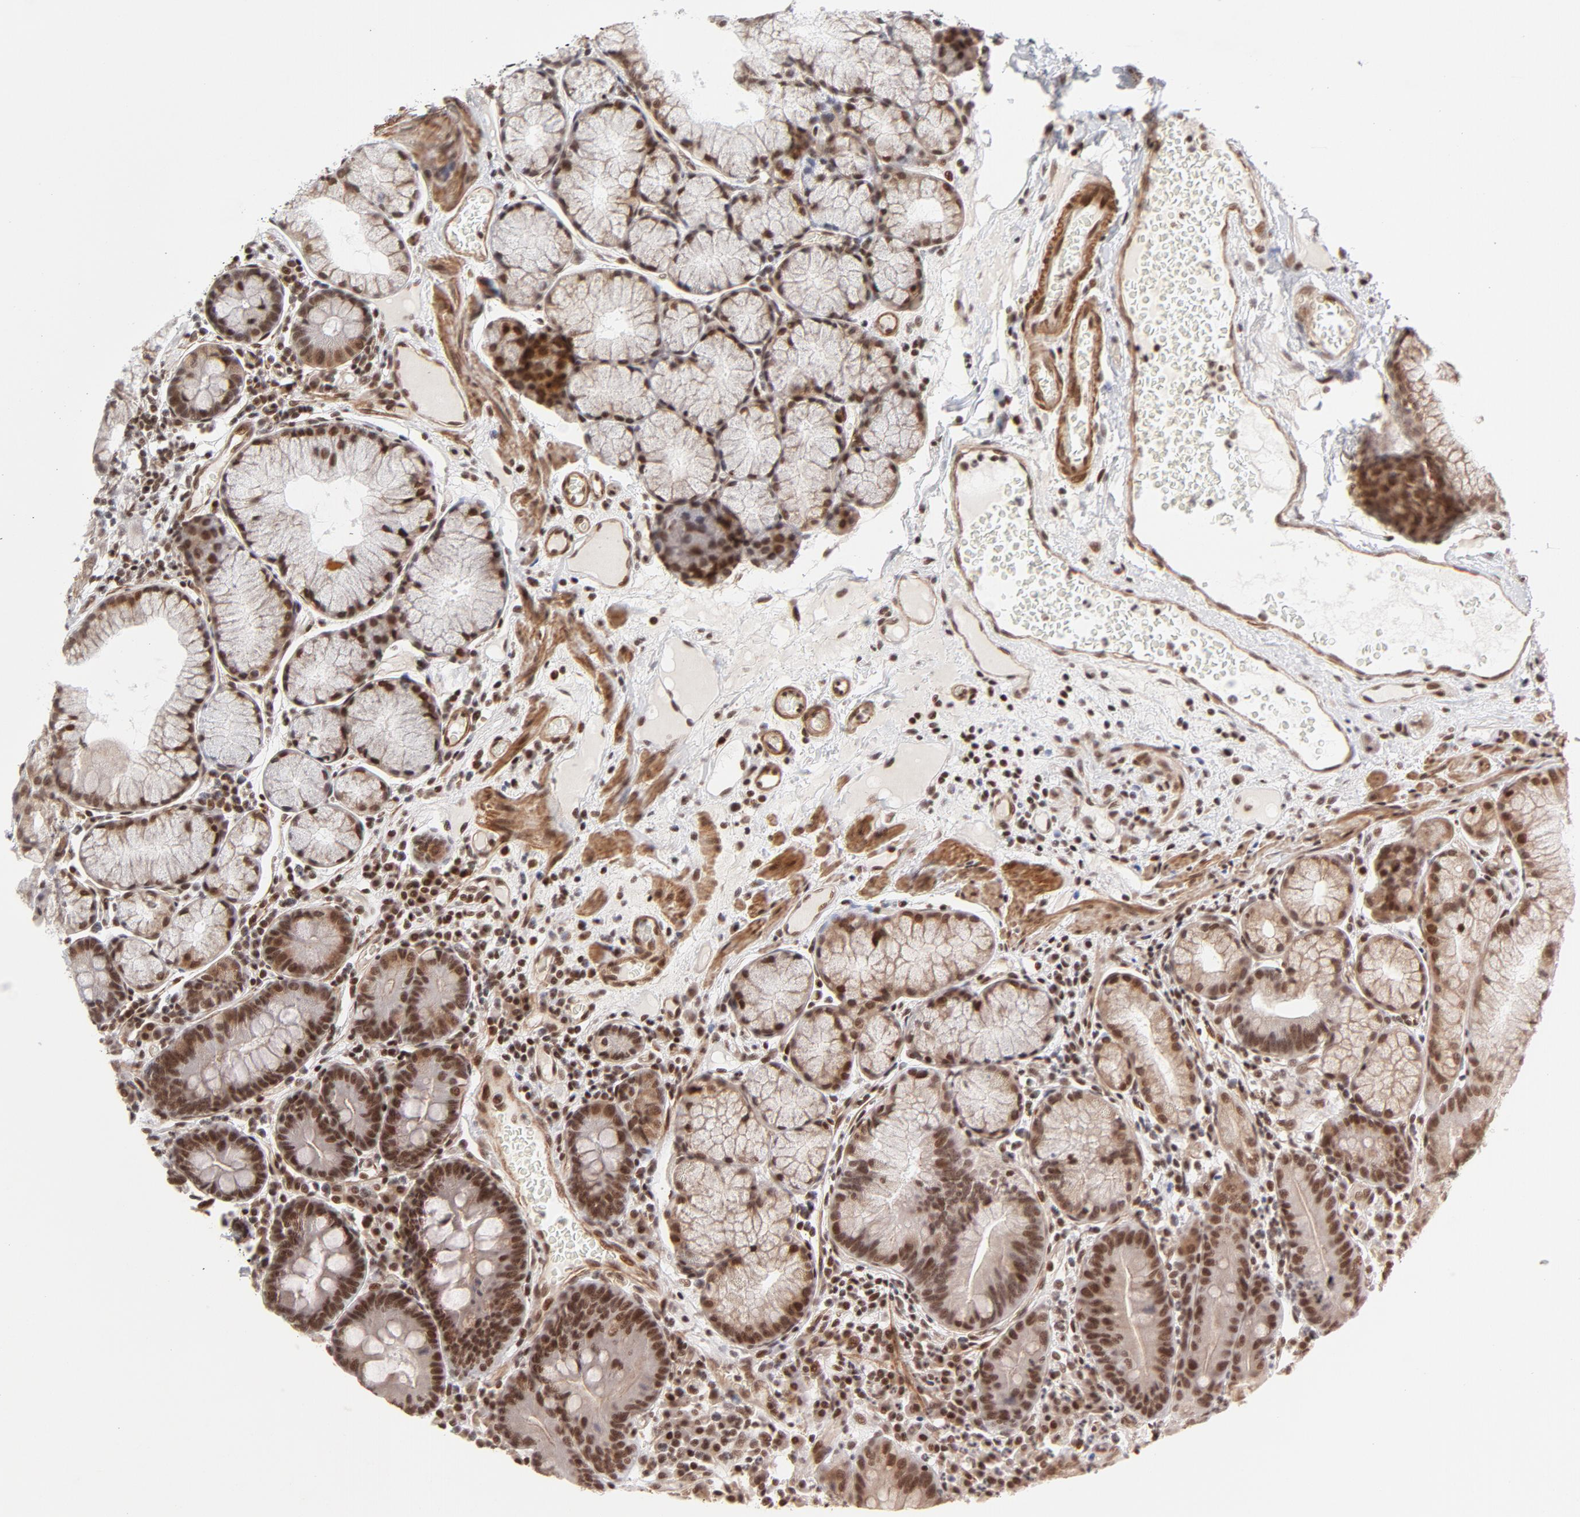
{"staining": {"intensity": "strong", "quantity": ">75%", "location": "cytoplasmic/membranous,nuclear"}, "tissue": "duodenum", "cell_type": "Glandular cells", "image_type": "normal", "snomed": [{"axis": "morphology", "description": "Normal tissue, NOS"}, {"axis": "topography", "description": "Duodenum"}], "caption": "Immunohistochemistry photomicrograph of unremarkable duodenum stained for a protein (brown), which exhibits high levels of strong cytoplasmic/membranous,nuclear expression in approximately >75% of glandular cells.", "gene": "CTCF", "patient": {"sex": "male", "age": 50}}